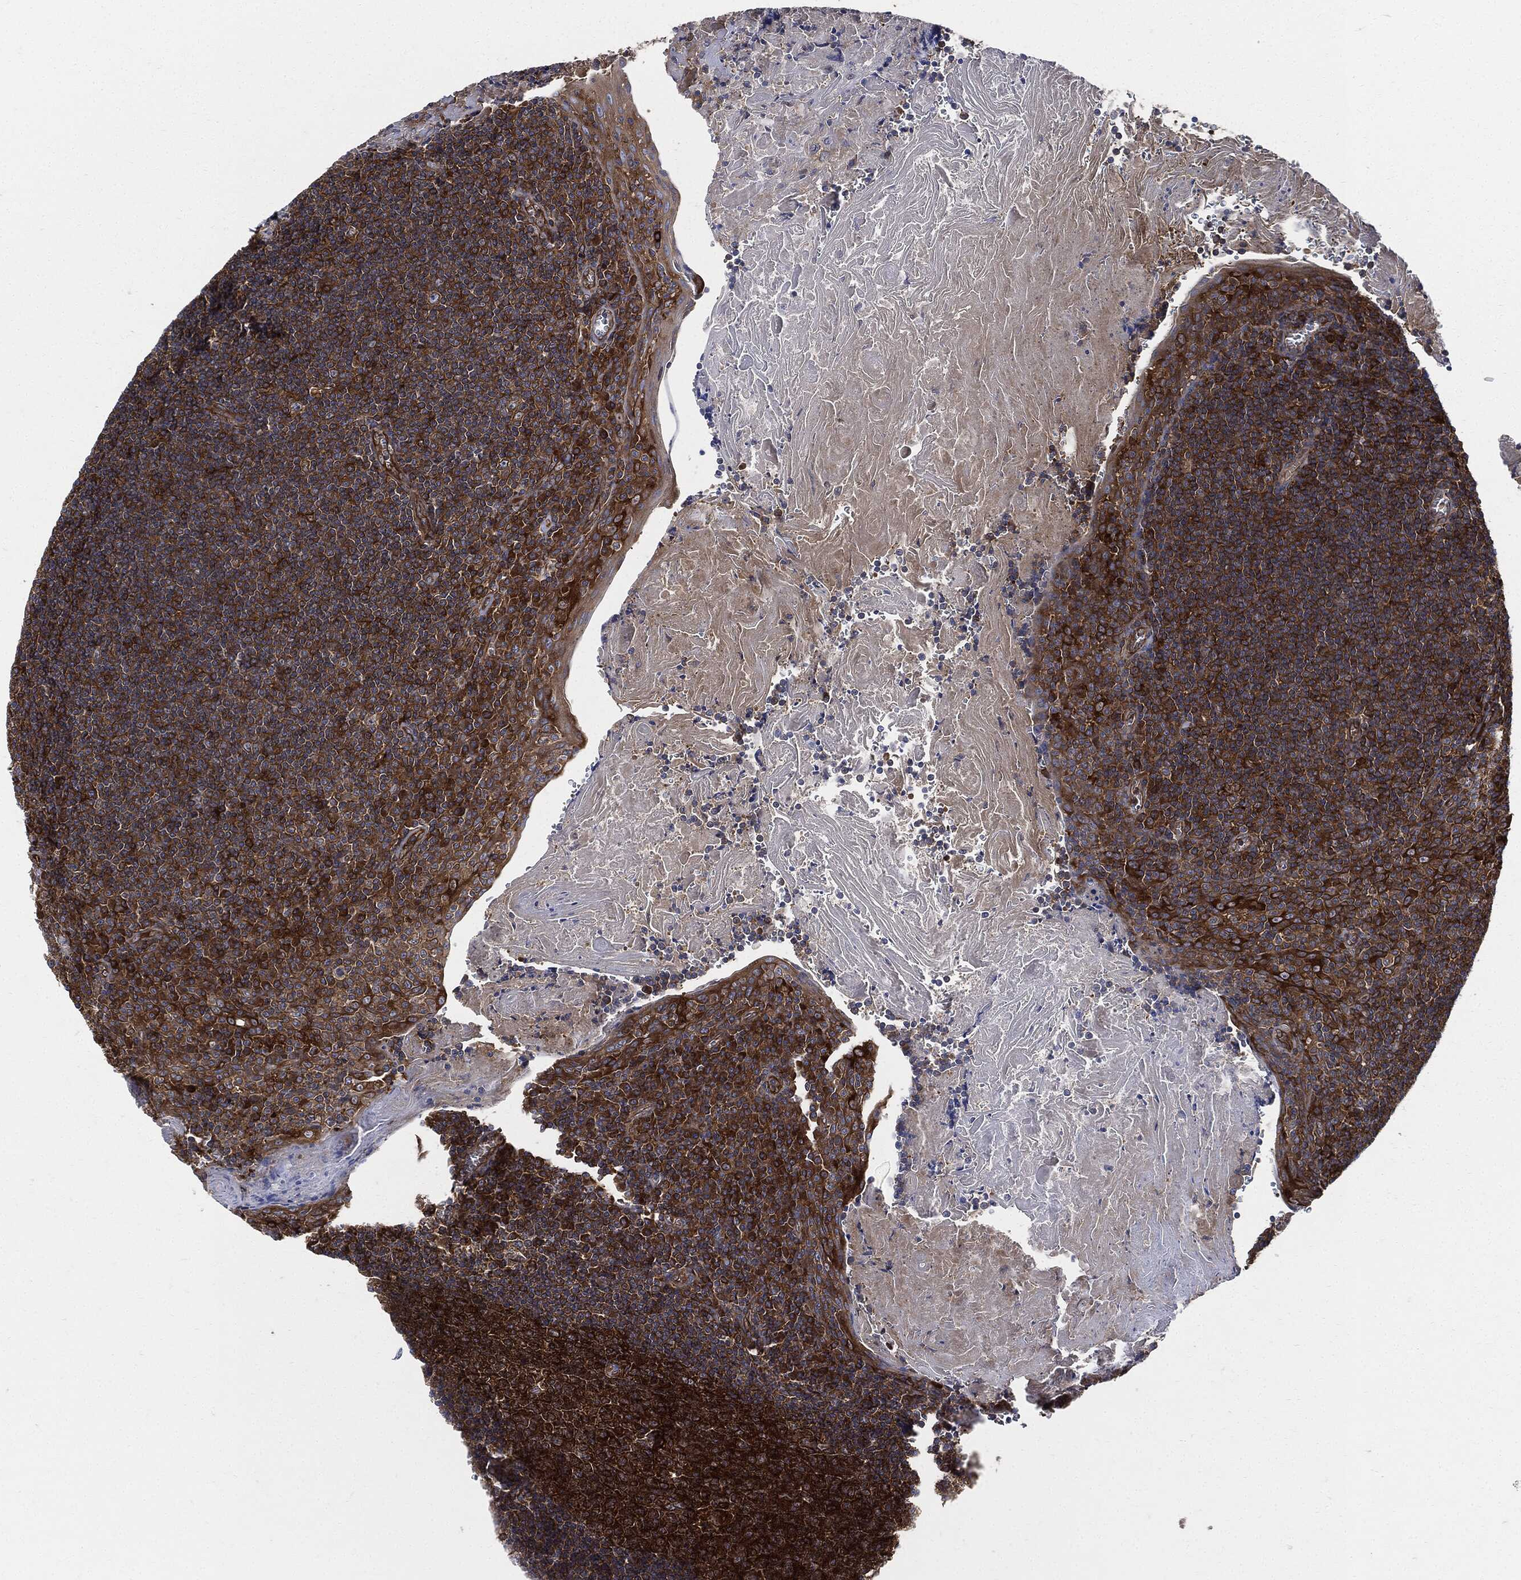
{"staining": {"intensity": "strong", "quantity": ">75%", "location": "cytoplasmic/membranous"}, "tissue": "tonsil", "cell_type": "Germinal center cells", "image_type": "normal", "snomed": [{"axis": "morphology", "description": "Normal tissue, NOS"}, {"axis": "morphology", "description": "Inflammation, NOS"}, {"axis": "topography", "description": "Tonsil"}], "caption": "DAB immunohistochemical staining of benign tonsil demonstrates strong cytoplasmic/membranous protein staining in about >75% of germinal center cells.", "gene": "XPNPEP1", "patient": {"sex": "female", "age": 31}}